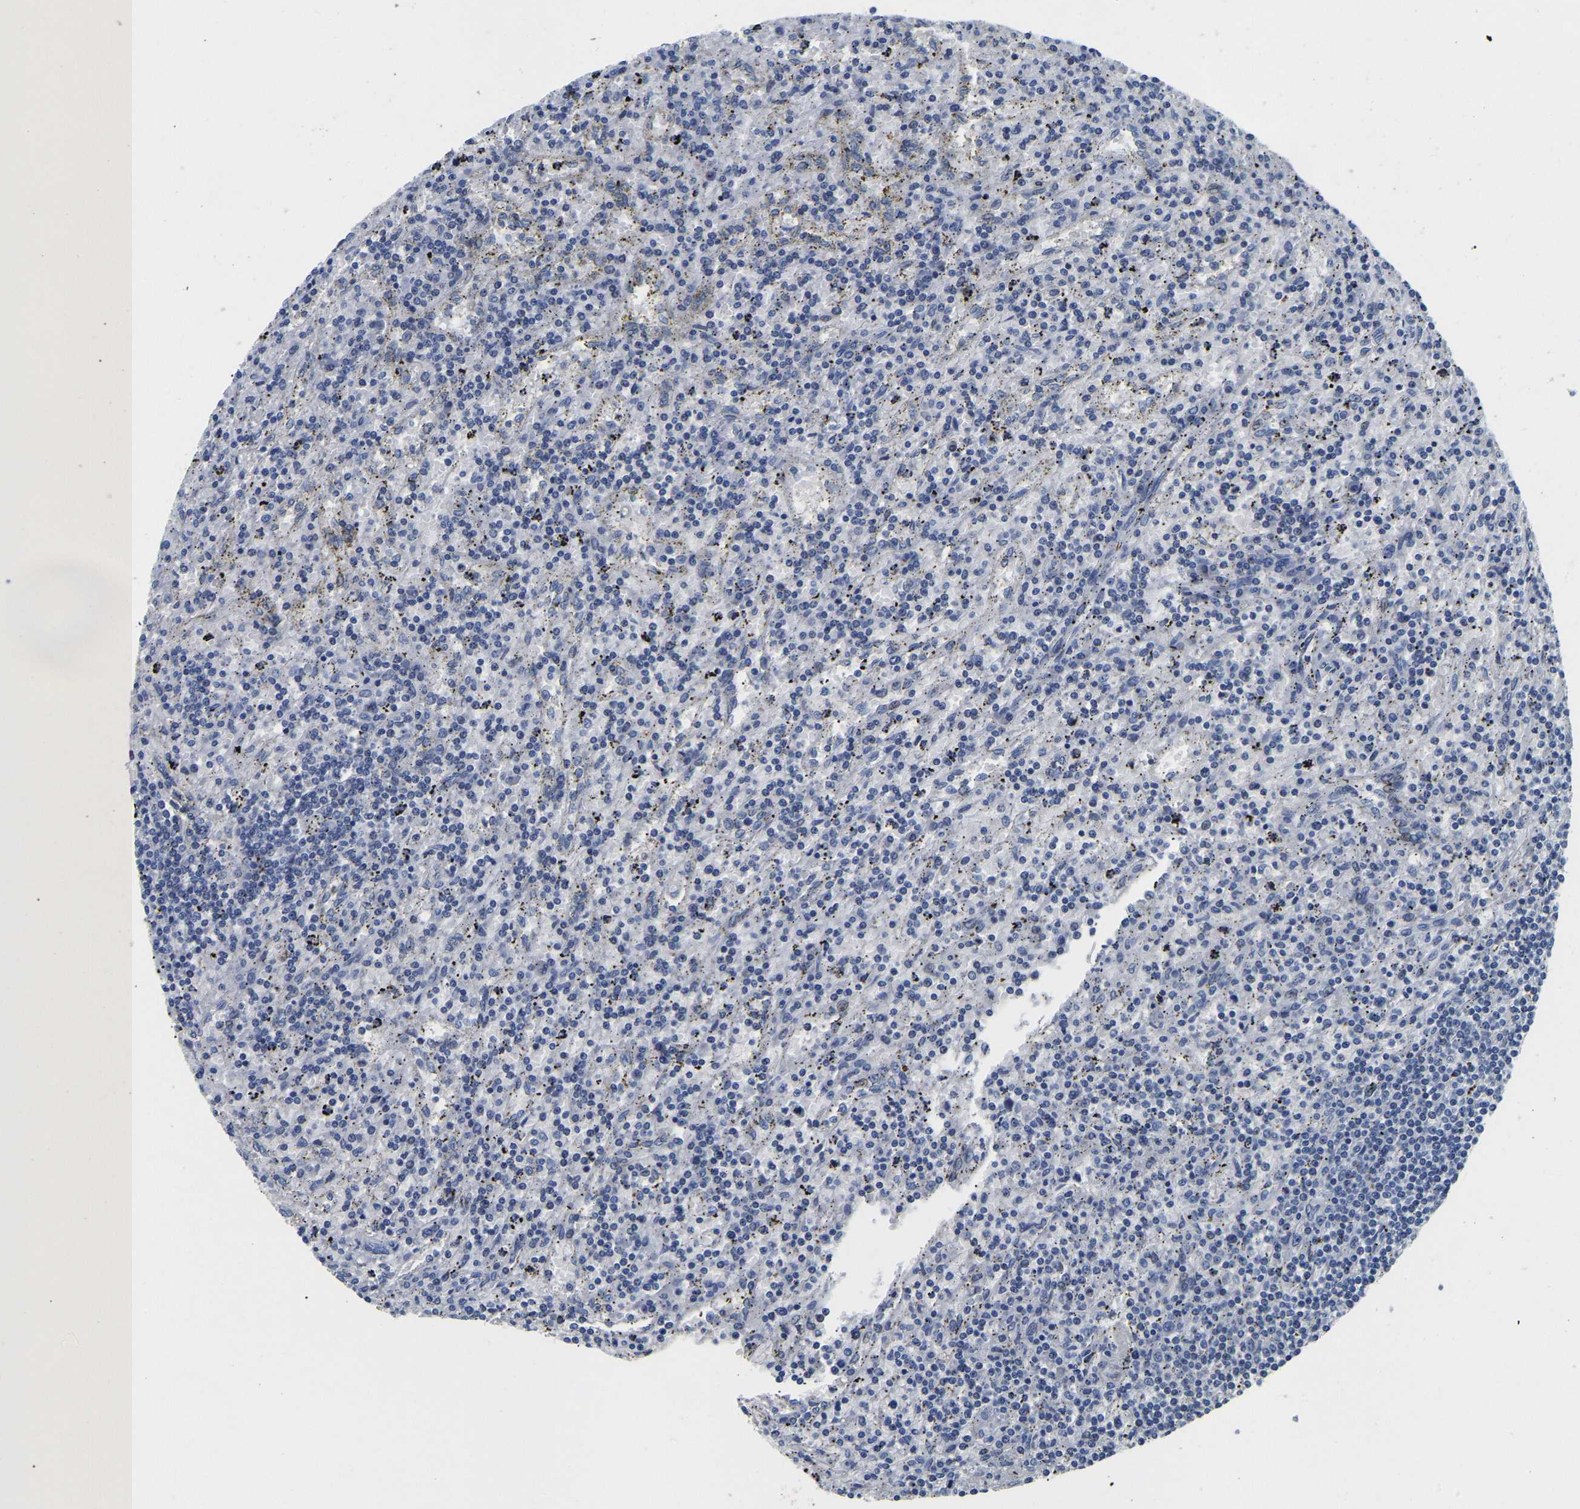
{"staining": {"intensity": "negative", "quantity": "none", "location": "none"}, "tissue": "lymphoma", "cell_type": "Tumor cells", "image_type": "cancer", "snomed": [{"axis": "morphology", "description": "Malignant lymphoma, non-Hodgkin's type, Low grade"}, {"axis": "topography", "description": "Spleen"}], "caption": "Immunohistochemical staining of human malignant lymphoma, non-Hodgkin's type (low-grade) reveals no significant staining in tumor cells. The staining was performed using DAB to visualize the protein expression in brown, while the nuclei were stained in blue with hematoxylin (Magnification: 20x).", "gene": "PCK2", "patient": {"sex": "male", "age": 76}}